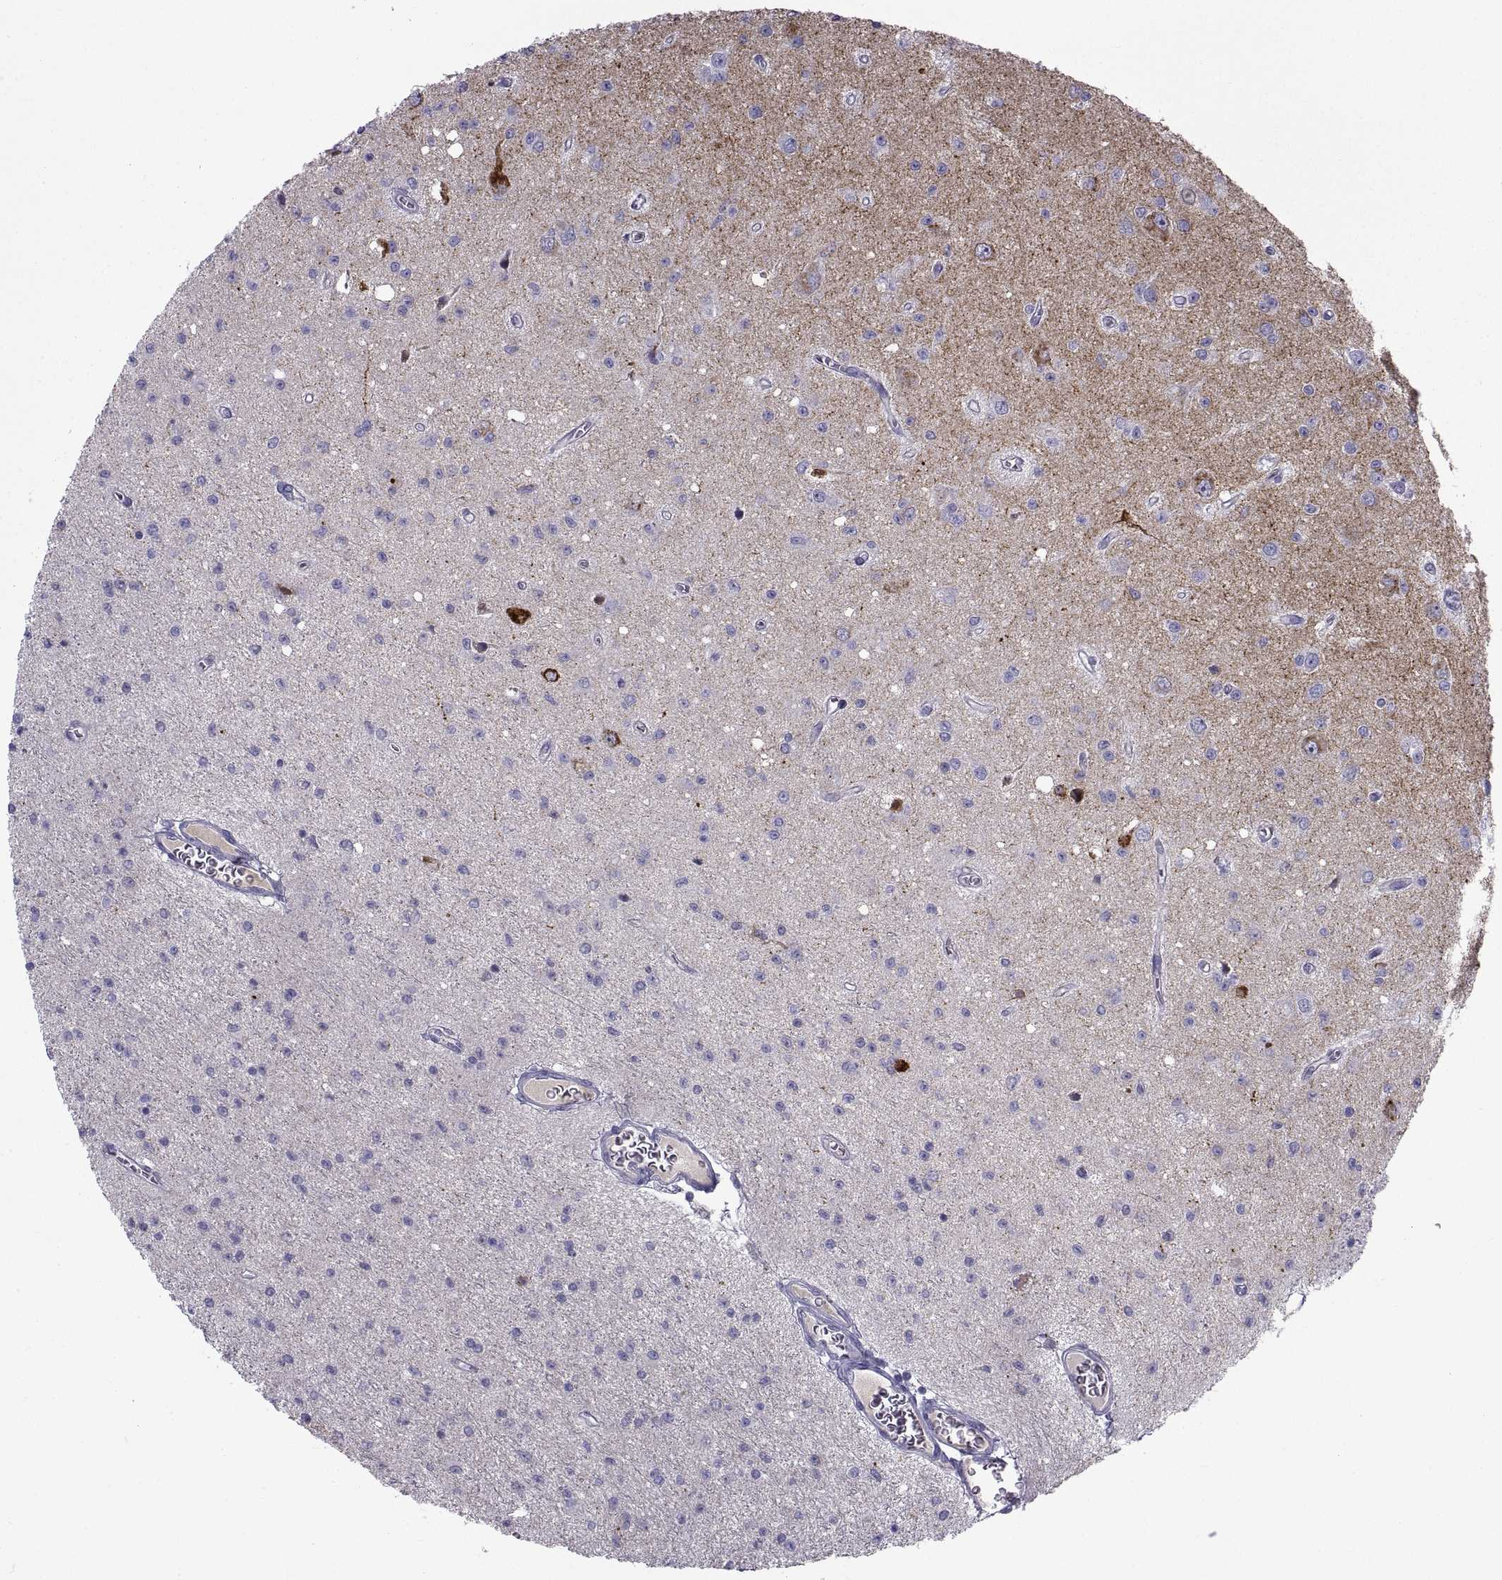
{"staining": {"intensity": "negative", "quantity": "none", "location": "none"}, "tissue": "glioma", "cell_type": "Tumor cells", "image_type": "cancer", "snomed": [{"axis": "morphology", "description": "Glioma, malignant, Low grade"}, {"axis": "topography", "description": "Brain"}], "caption": "Malignant glioma (low-grade) stained for a protein using immunohistochemistry shows no staining tumor cells.", "gene": "NPTX2", "patient": {"sex": "female", "age": 45}}